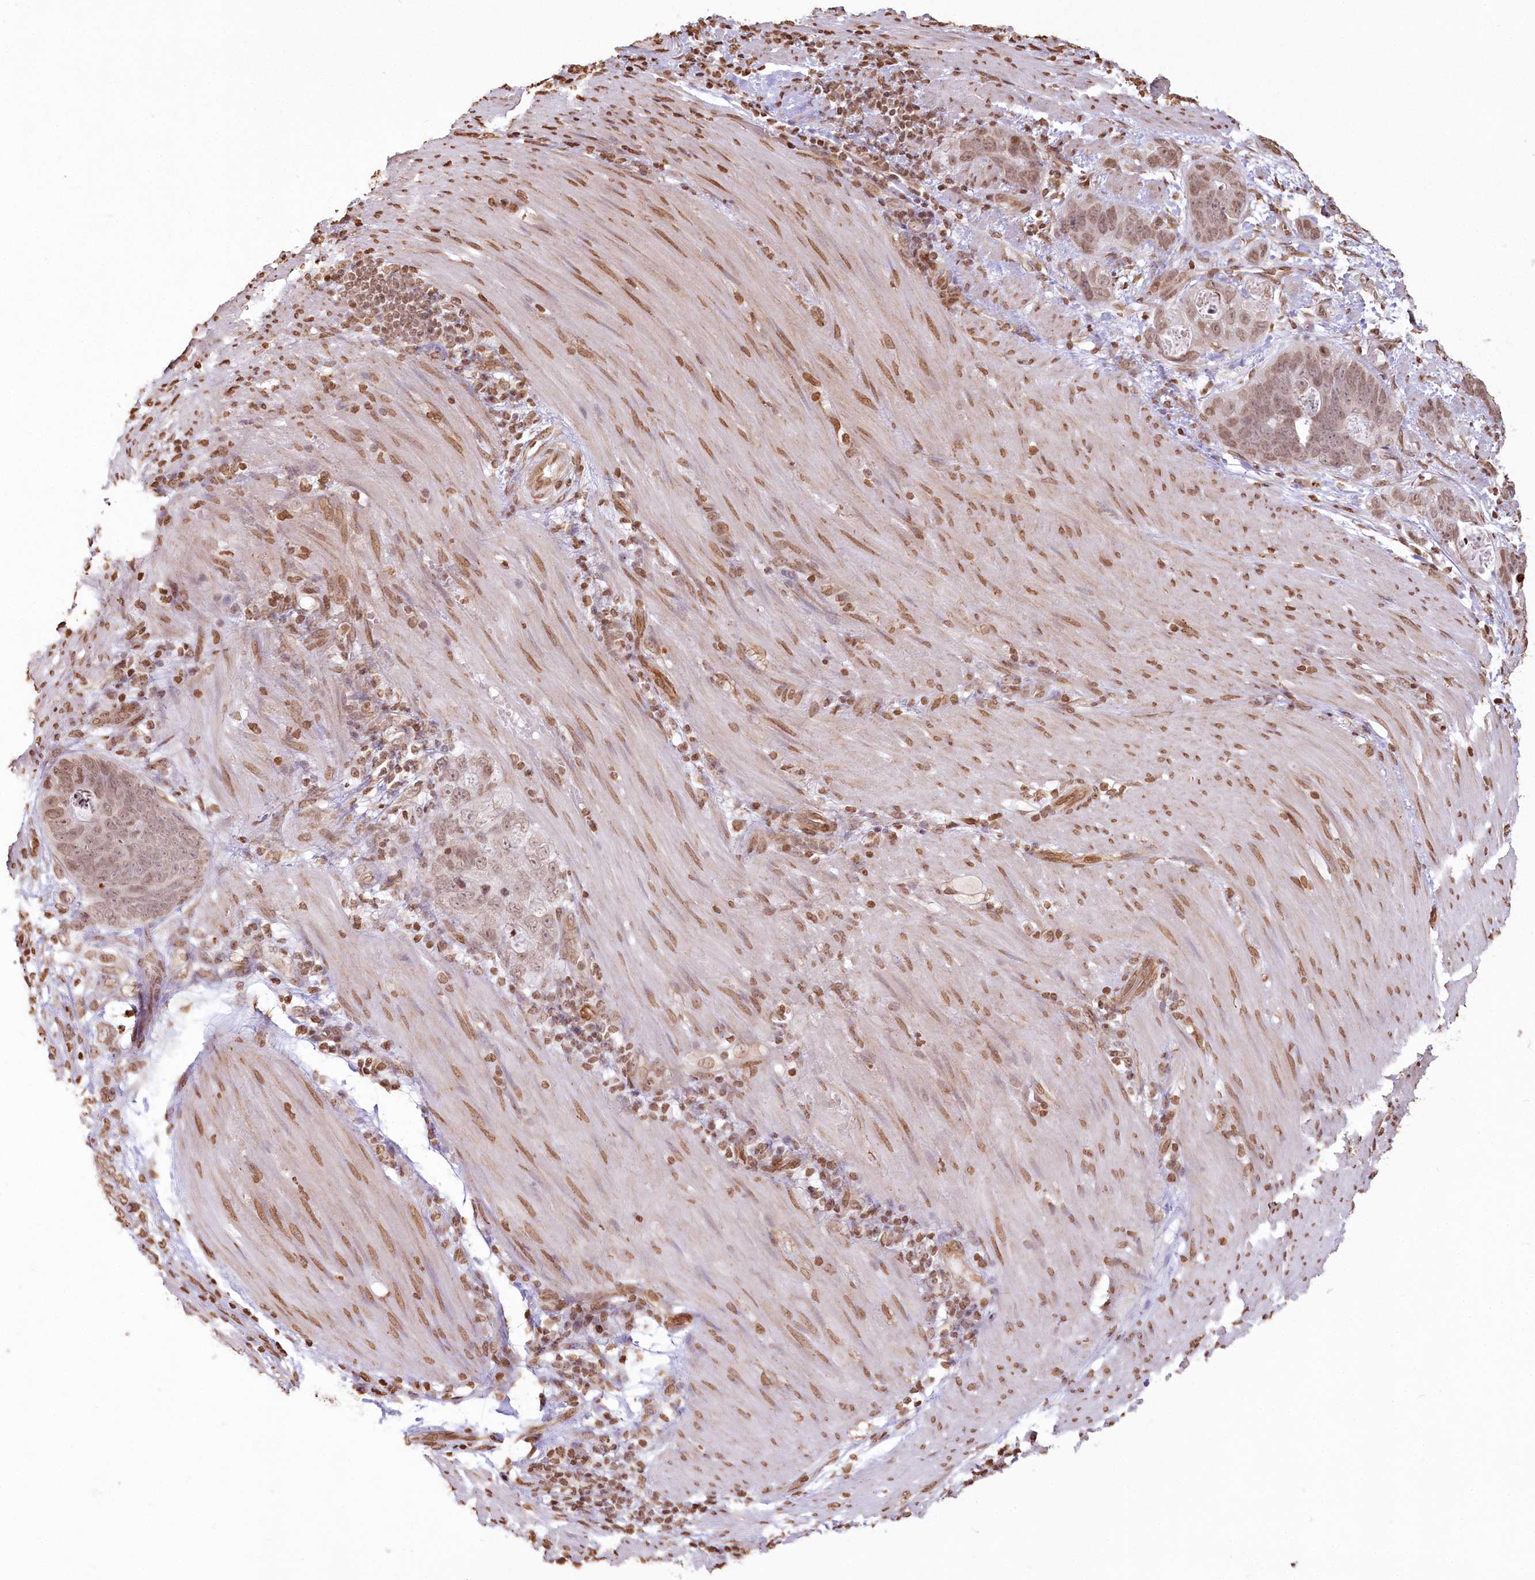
{"staining": {"intensity": "weak", "quantity": ">75%", "location": "nuclear"}, "tissue": "stomach cancer", "cell_type": "Tumor cells", "image_type": "cancer", "snomed": [{"axis": "morphology", "description": "Normal tissue, NOS"}, {"axis": "morphology", "description": "Adenocarcinoma, NOS"}, {"axis": "topography", "description": "Stomach"}], "caption": "The image reveals staining of stomach adenocarcinoma, revealing weak nuclear protein positivity (brown color) within tumor cells. (brown staining indicates protein expression, while blue staining denotes nuclei).", "gene": "FAM13A", "patient": {"sex": "female", "age": 89}}